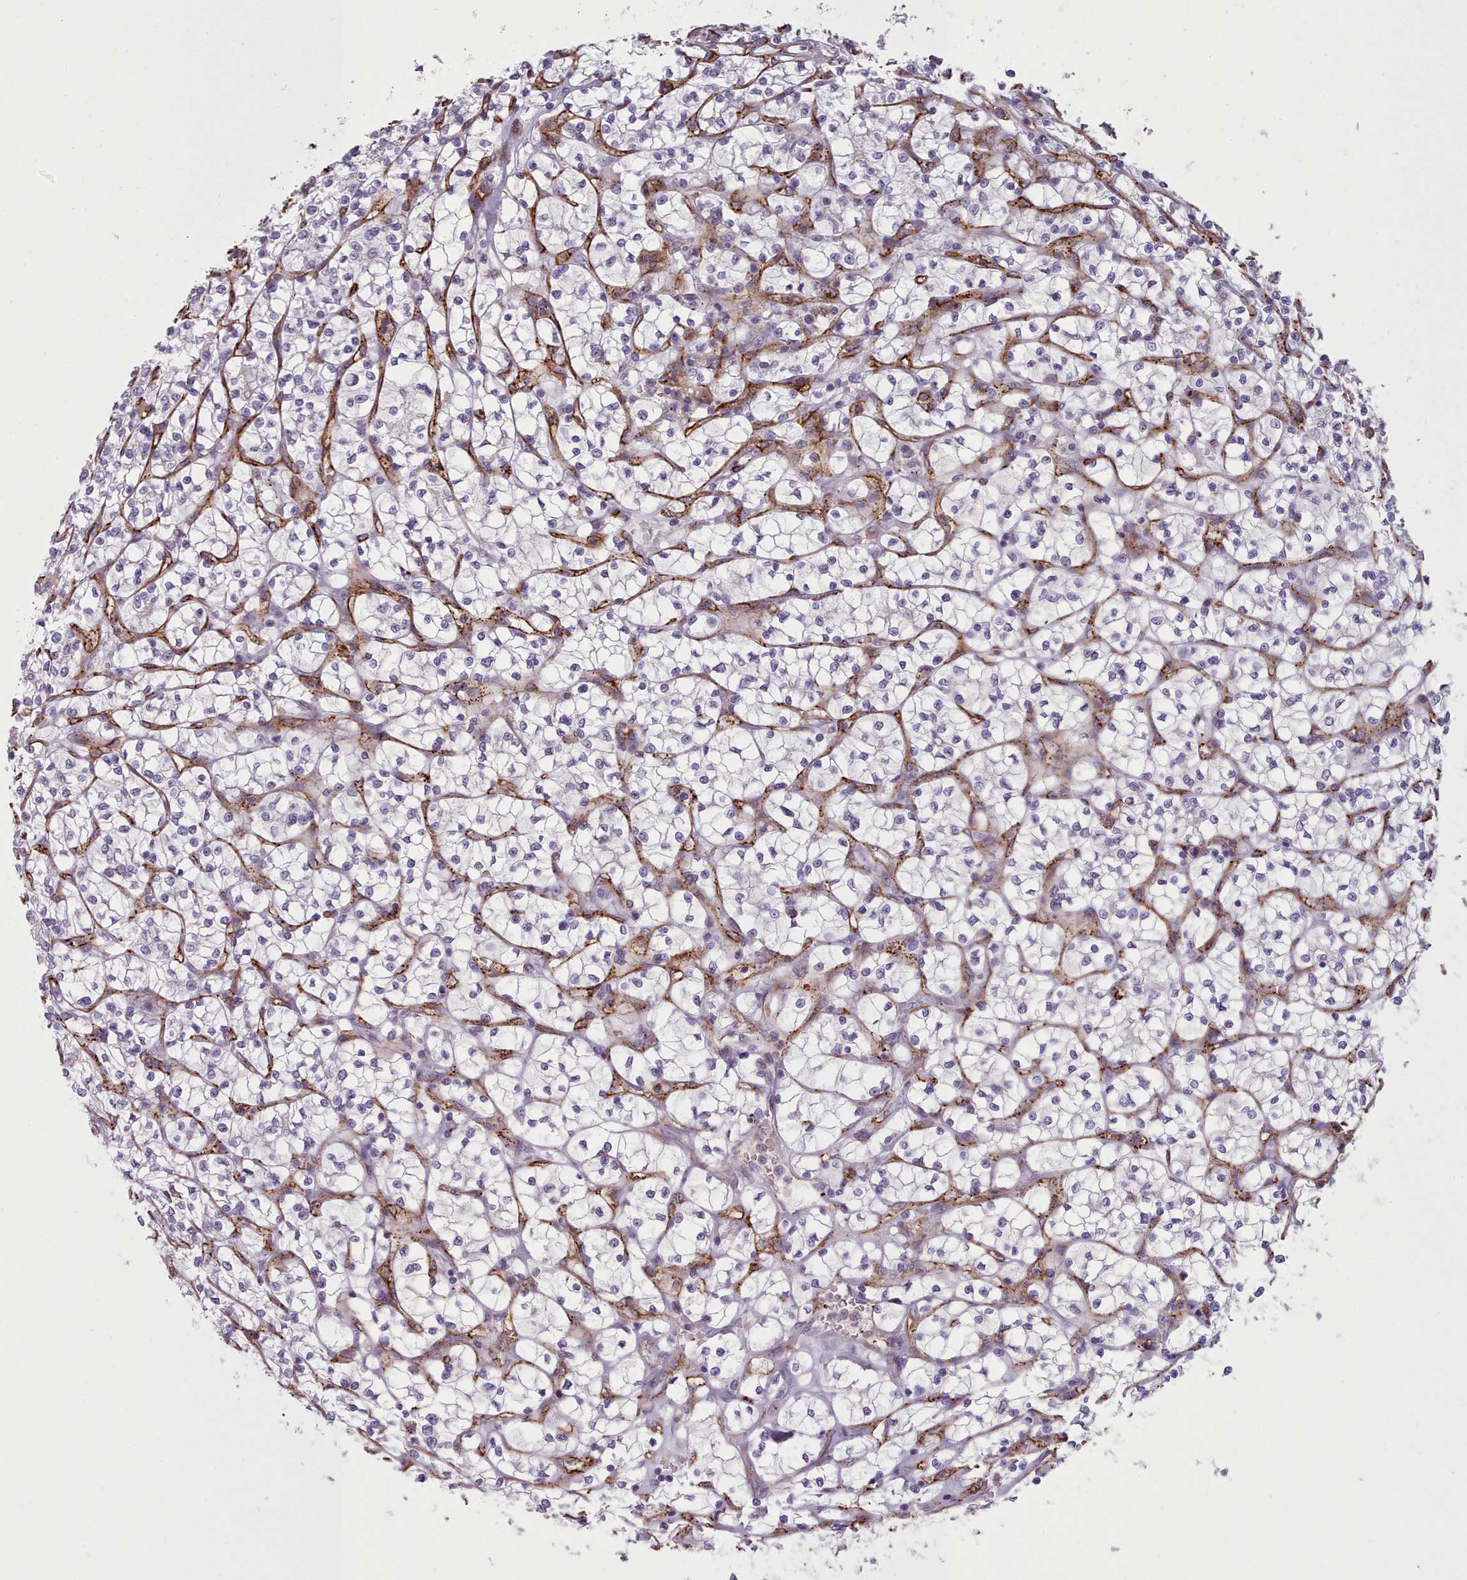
{"staining": {"intensity": "negative", "quantity": "none", "location": "none"}, "tissue": "renal cancer", "cell_type": "Tumor cells", "image_type": "cancer", "snomed": [{"axis": "morphology", "description": "Adenocarcinoma, NOS"}, {"axis": "topography", "description": "Kidney"}], "caption": "Tumor cells are negative for brown protein staining in adenocarcinoma (renal).", "gene": "CD300LF", "patient": {"sex": "female", "age": 64}}